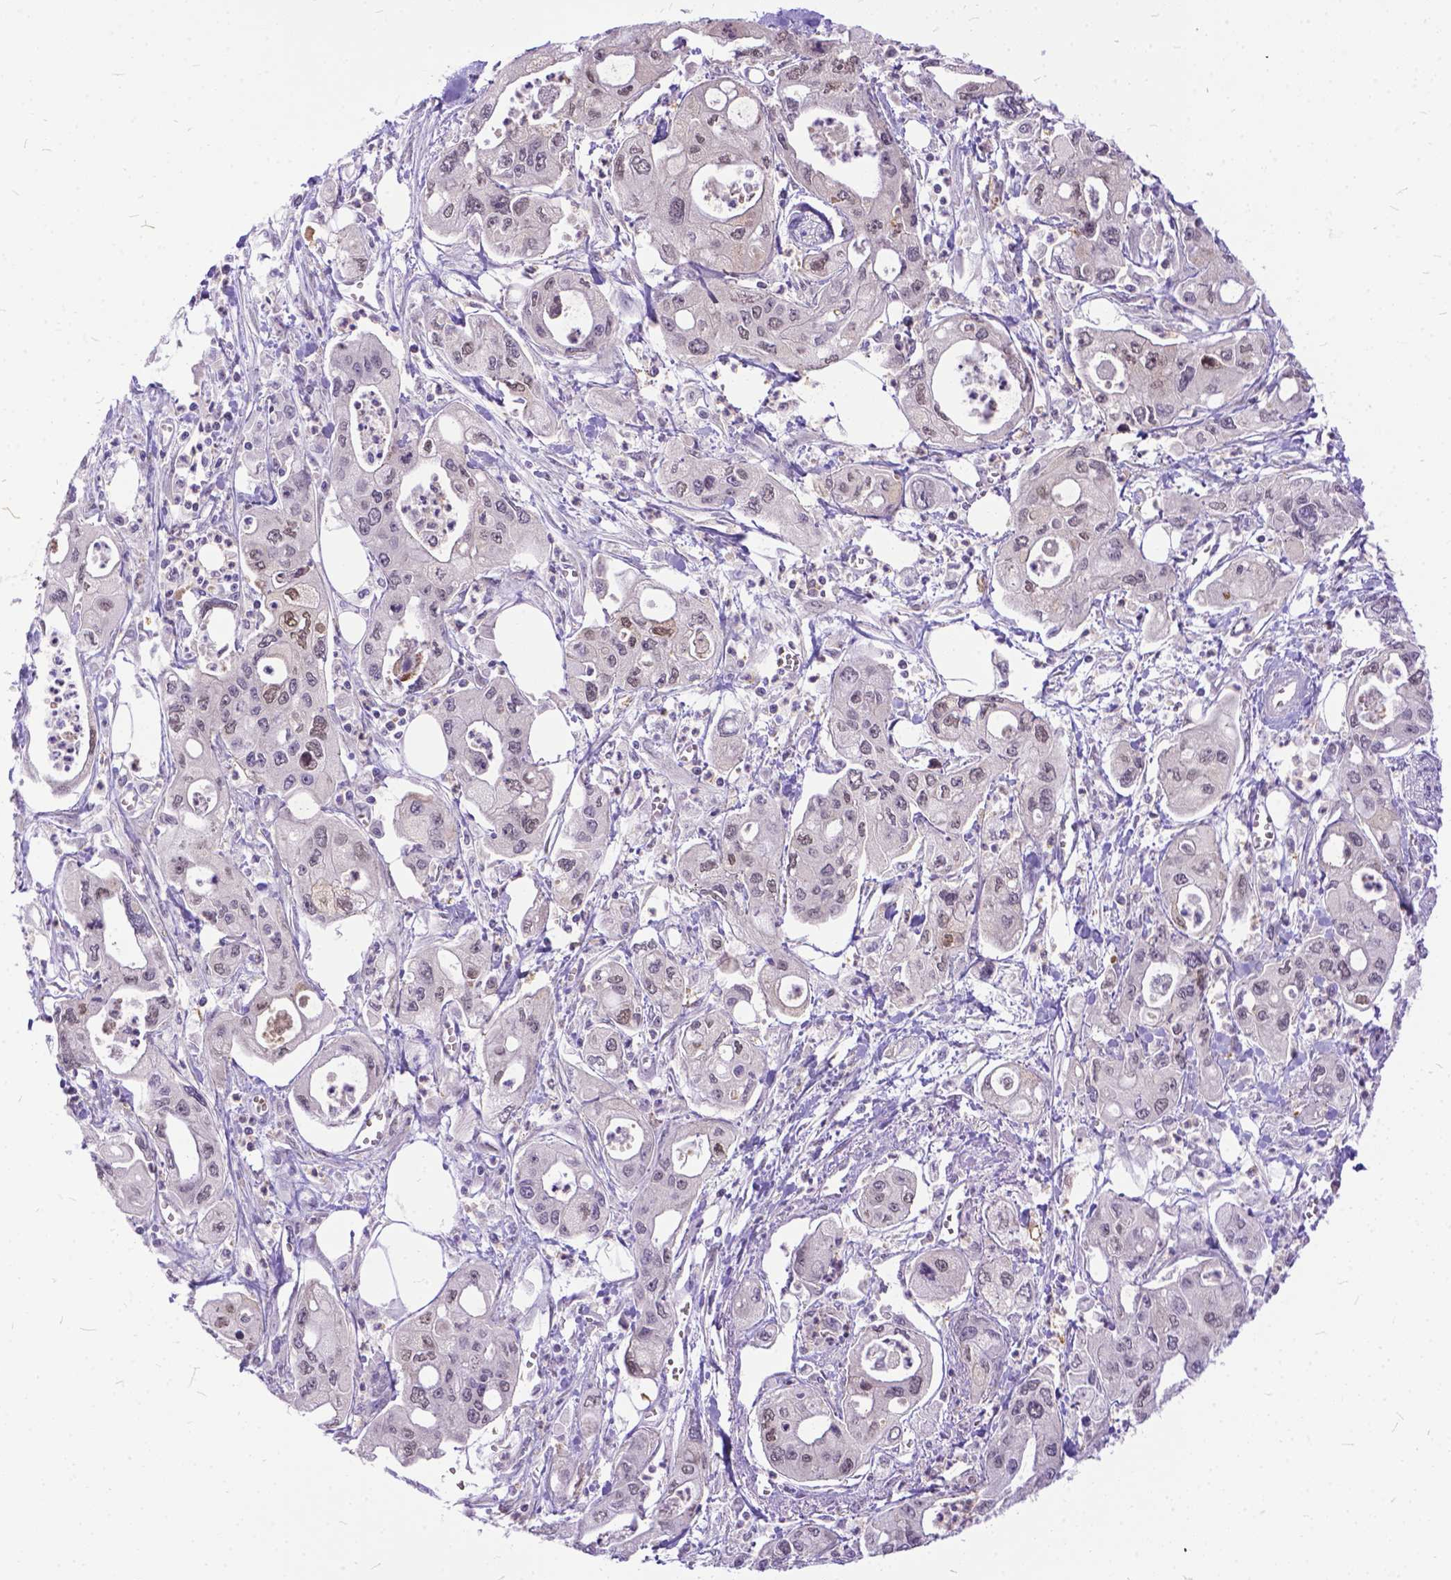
{"staining": {"intensity": "weak", "quantity": "25%-75%", "location": "cytoplasmic/membranous,nuclear"}, "tissue": "pancreatic cancer", "cell_type": "Tumor cells", "image_type": "cancer", "snomed": [{"axis": "morphology", "description": "Adenocarcinoma, NOS"}, {"axis": "topography", "description": "Pancreas"}], "caption": "IHC of human pancreatic cancer (adenocarcinoma) demonstrates low levels of weak cytoplasmic/membranous and nuclear positivity in about 25%-75% of tumor cells.", "gene": "TMEM169", "patient": {"sex": "male", "age": 70}}